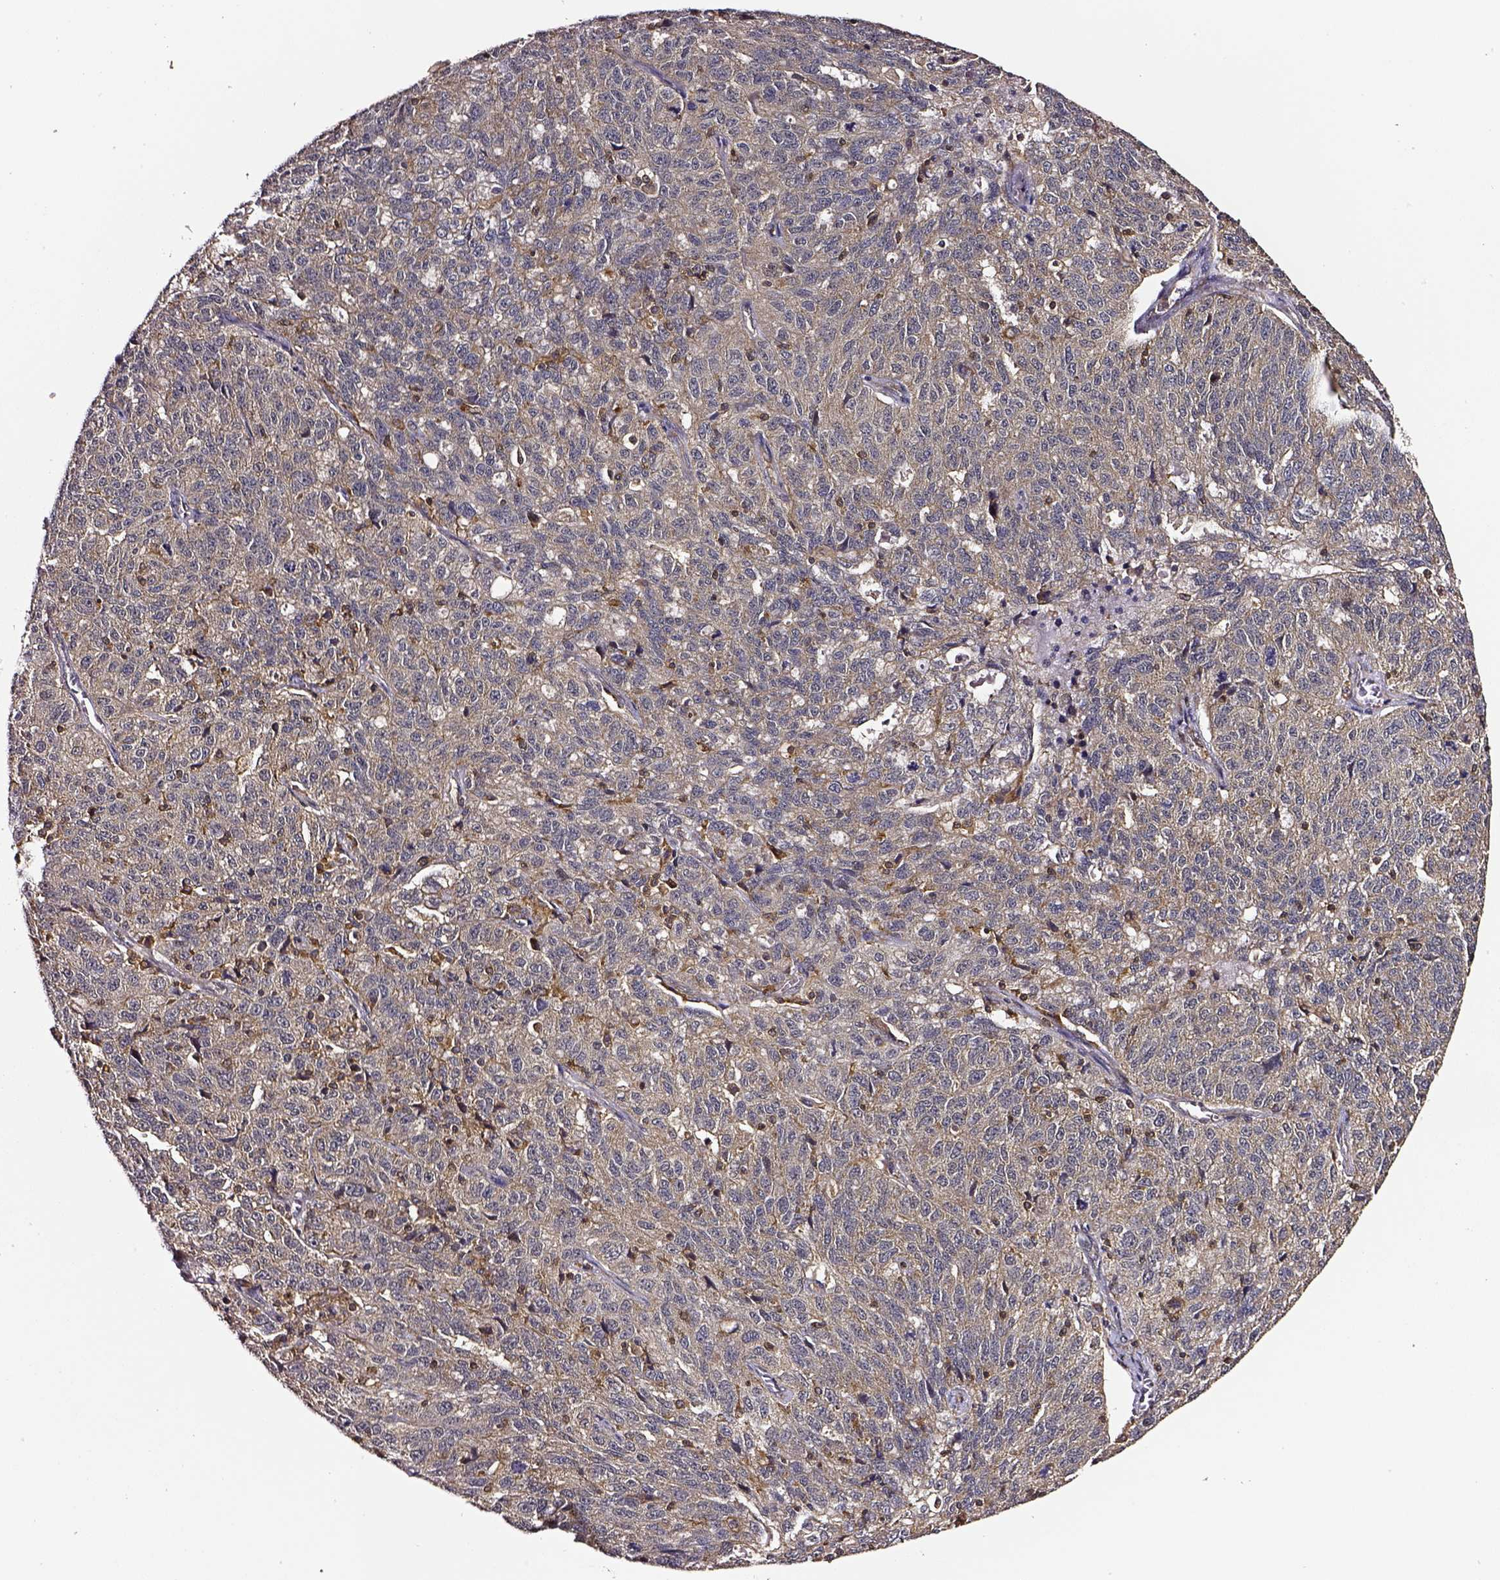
{"staining": {"intensity": "weak", "quantity": ">75%", "location": "cytoplasmic/membranous"}, "tissue": "ovarian cancer", "cell_type": "Tumor cells", "image_type": "cancer", "snomed": [{"axis": "morphology", "description": "Cystadenocarcinoma, serous, NOS"}, {"axis": "topography", "description": "Ovary"}], "caption": "A brown stain shows weak cytoplasmic/membranous expression of a protein in serous cystadenocarcinoma (ovarian) tumor cells.", "gene": "RASSF5", "patient": {"sex": "female", "age": 71}}